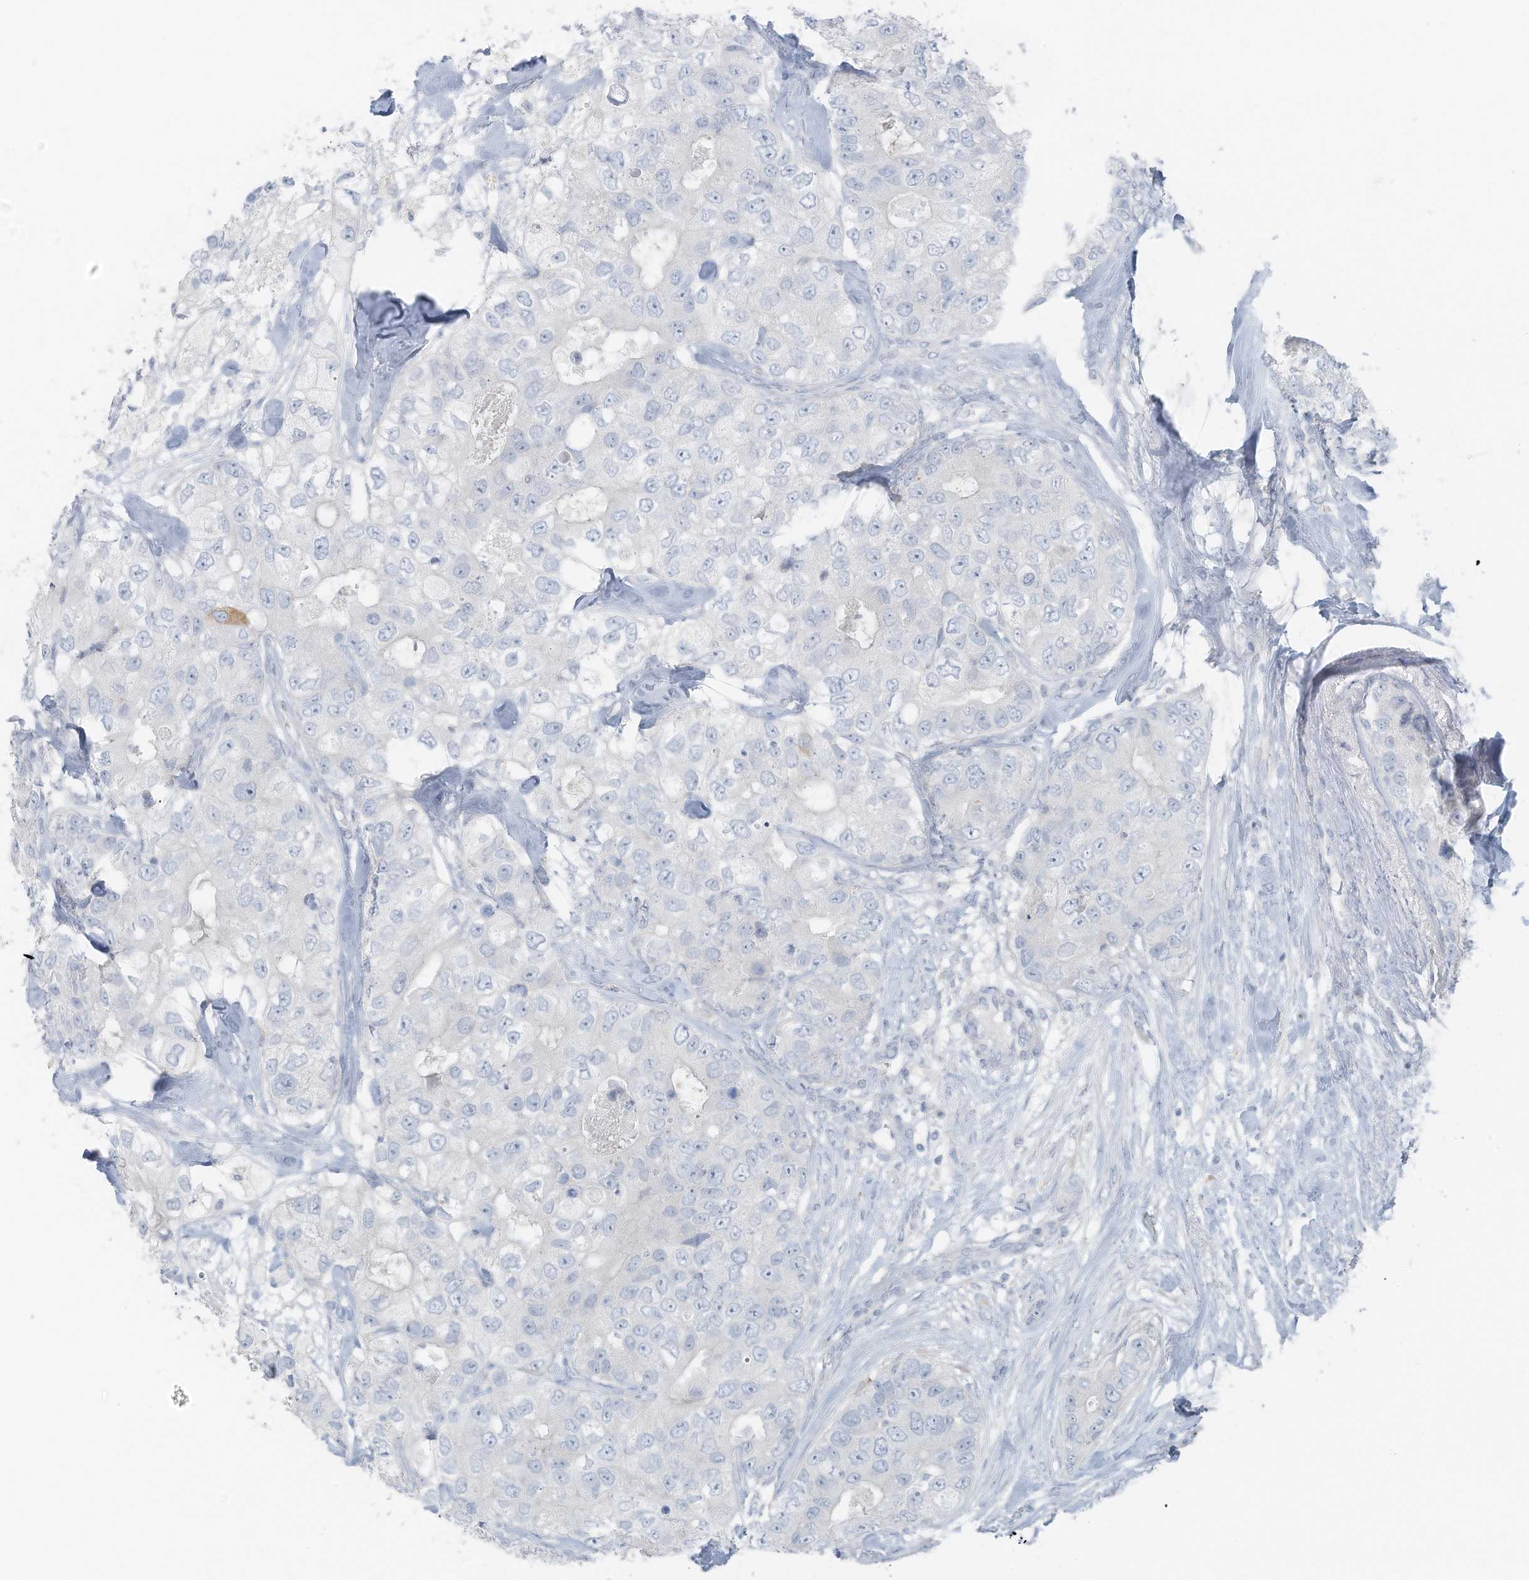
{"staining": {"intensity": "negative", "quantity": "none", "location": "none"}, "tissue": "breast cancer", "cell_type": "Tumor cells", "image_type": "cancer", "snomed": [{"axis": "morphology", "description": "Duct carcinoma"}, {"axis": "topography", "description": "Breast"}], "caption": "High power microscopy histopathology image of an immunohistochemistry (IHC) image of breast cancer (invasive ductal carcinoma), revealing no significant expression in tumor cells.", "gene": "SLC25A43", "patient": {"sex": "female", "age": 62}}